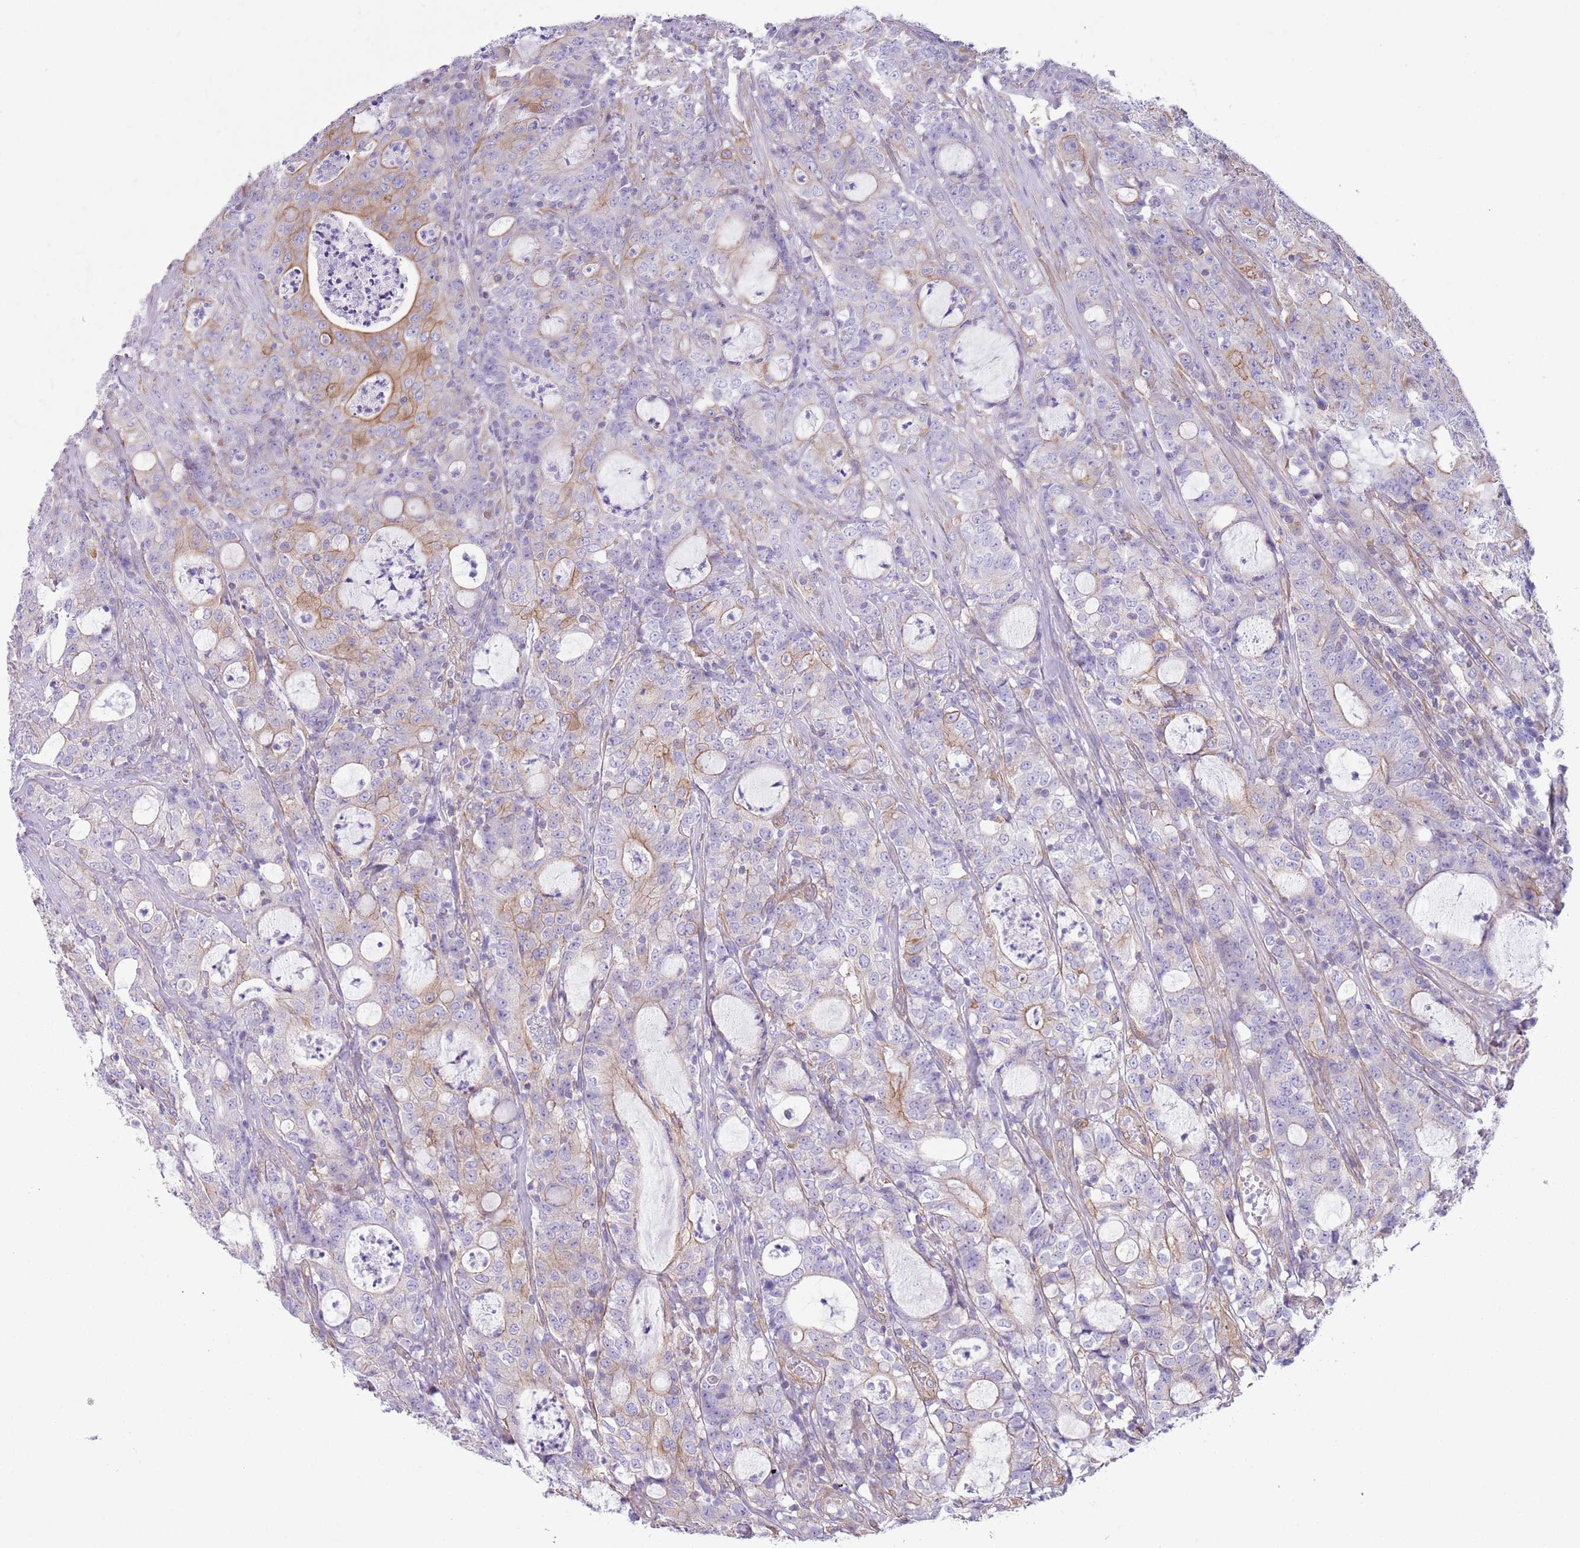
{"staining": {"intensity": "moderate", "quantity": "<25%", "location": "cytoplasmic/membranous"}, "tissue": "colorectal cancer", "cell_type": "Tumor cells", "image_type": "cancer", "snomed": [{"axis": "morphology", "description": "Adenocarcinoma, NOS"}, {"axis": "topography", "description": "Colon"}], "caption": "High-magnification brightfield microscopy of colorectal adenocarcinoma stained with DAB (3,3'-diaminobenzidine) (brown) and counterstained with hematoxylin (blue). tumor cells exhibit moderate cytoplasmic/membranous positivity is identified in approximately<25% of cells.", "gene": "RBP3", "patient": {"sex": "male", "age": 83}}